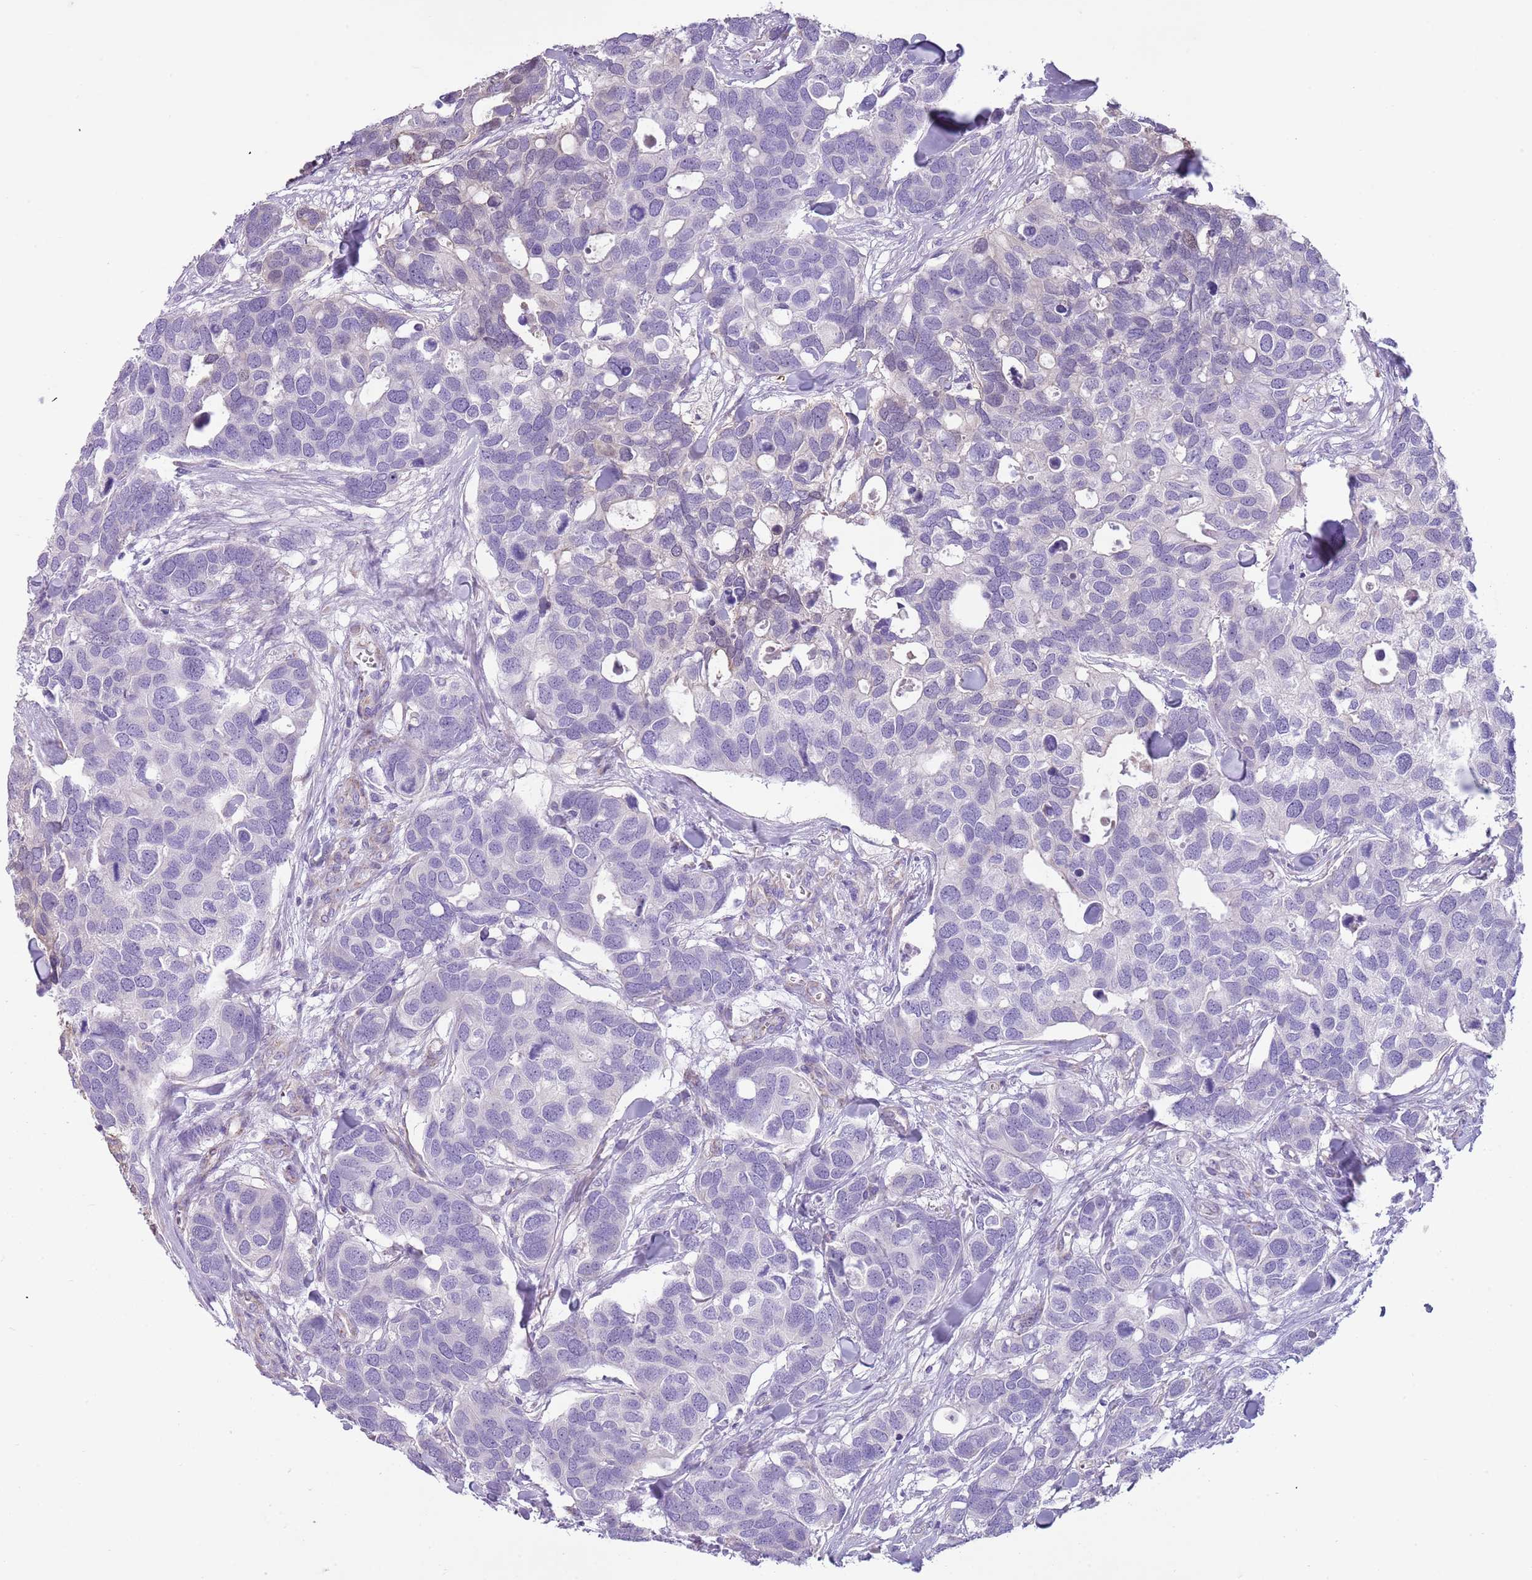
{"staining": {"intensity": "negative", "quantity": "none", "location": "none"}, "tissue": "breast cancer", "cell_type": "Tumor cells", "image_type": "cancer", "snomed": [{"axis": "morphology", "description": "Duct carcinoma"}, {"axis": "topography", "description": "Breast"}], "caption": "DAB (3,3'-diaminobenzidine) immunohistochemical staining of breast invasive ductal carcinoma displays no significant expression in tumor cells.", "gene": "RNF222", "patient": {"sex": "female", "age": 83}}